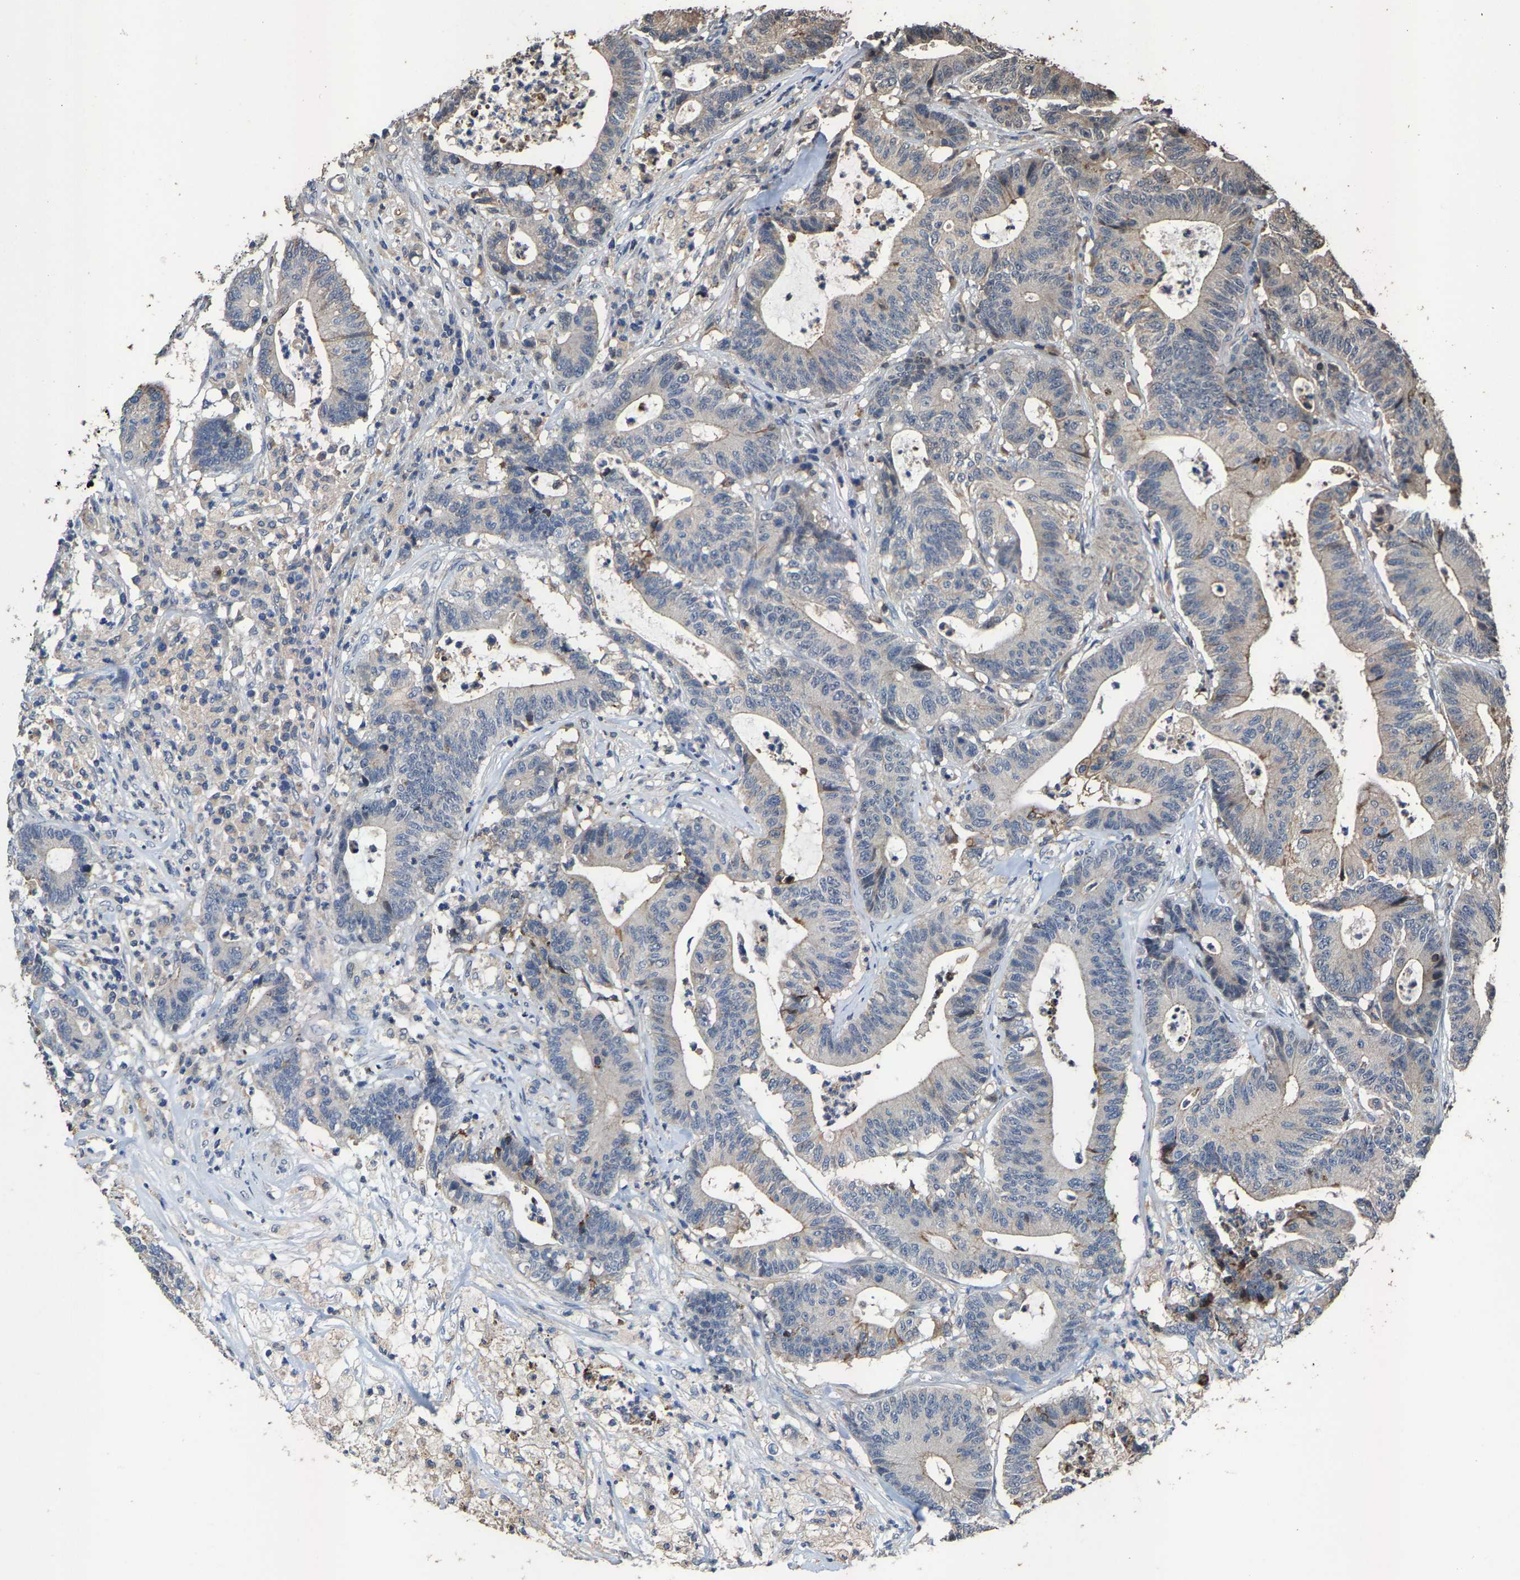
{"staining": {"intensity": "weak", "quantity": "<25%", "location": "cytoplasmic/membranous"}, "tissue": "colorectal cancer", "cell_type": "Tumor cells", "image_type": "cancer", "snomed": [{"axis": "morphology", "description": "Adenocarcinoma, NOS"}, {"axis": "topography", "description": "Colon"}], "caption": "Immunohistochemical staining of colorectal cancer (adenocarcinoma) demonstrates no significant positivity in tumor cells.", "gene": "TDRKH", "patient": {"sex": "female", "age": 84}}